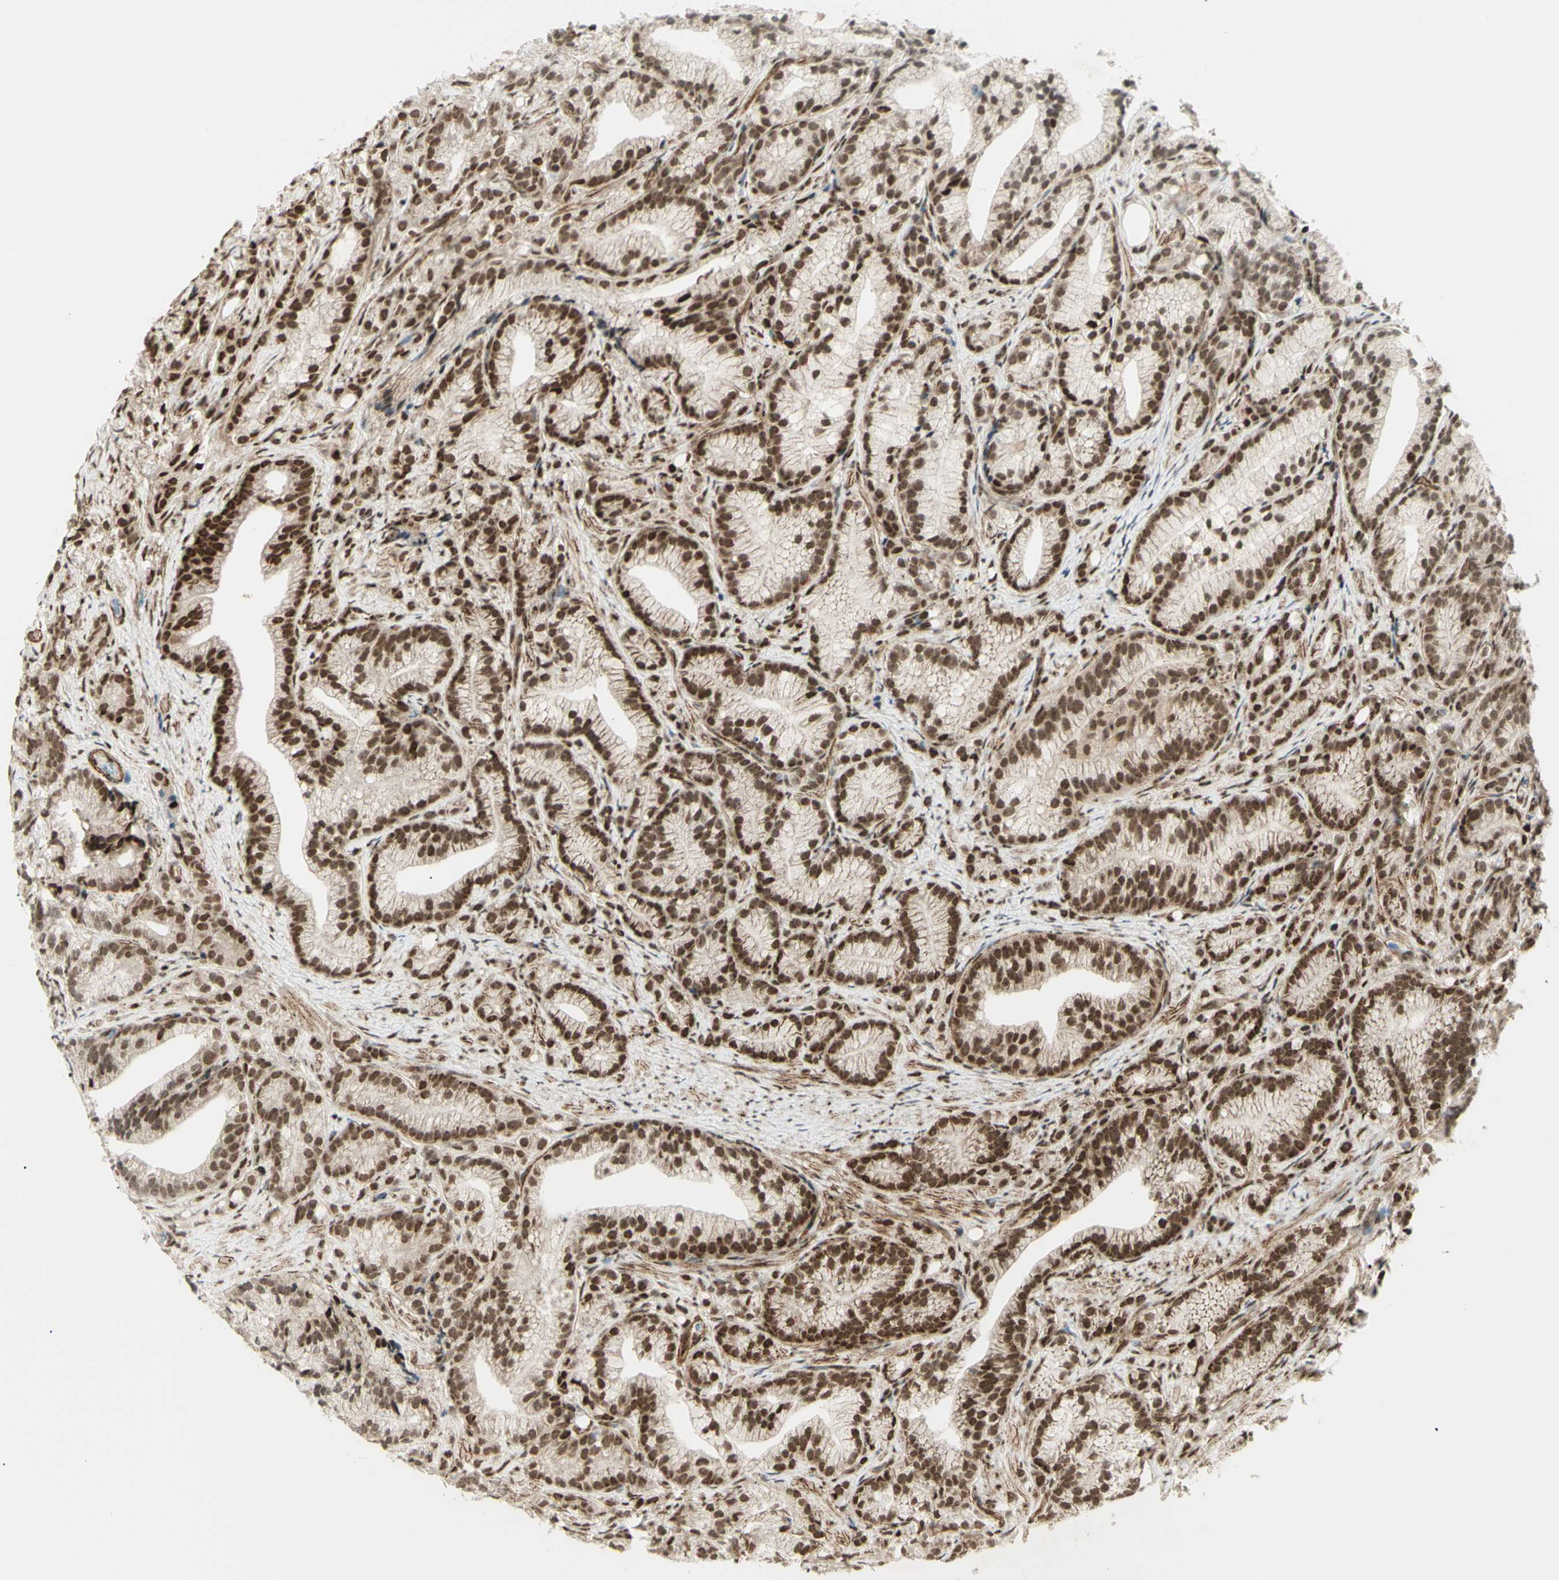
{"staining": {"intensity": "moderate", "quantity": ">75%", "location": "nuclear"}, "tissue": "prostate cancer", "cell_type": "Tumor cells", "image_type": "cancer", "snomed": [{"axis": "morphology", "description": "Adenocarcinoma, Low grade"}, {"axis": "topography", "description": "Prostate"}], "caption": "The micrograph exhibits a brown stain indicating the presence of a protein in the nuclear of tumor cells in prostate adenocarcinoma (low-grade). The staining was performed using DAB, with brown indicating positive protein expression. Nuclei are stained blue with hematoxylin.", "gene": "ZMYM6", "patient": {"sex": "male", "age": 89}}